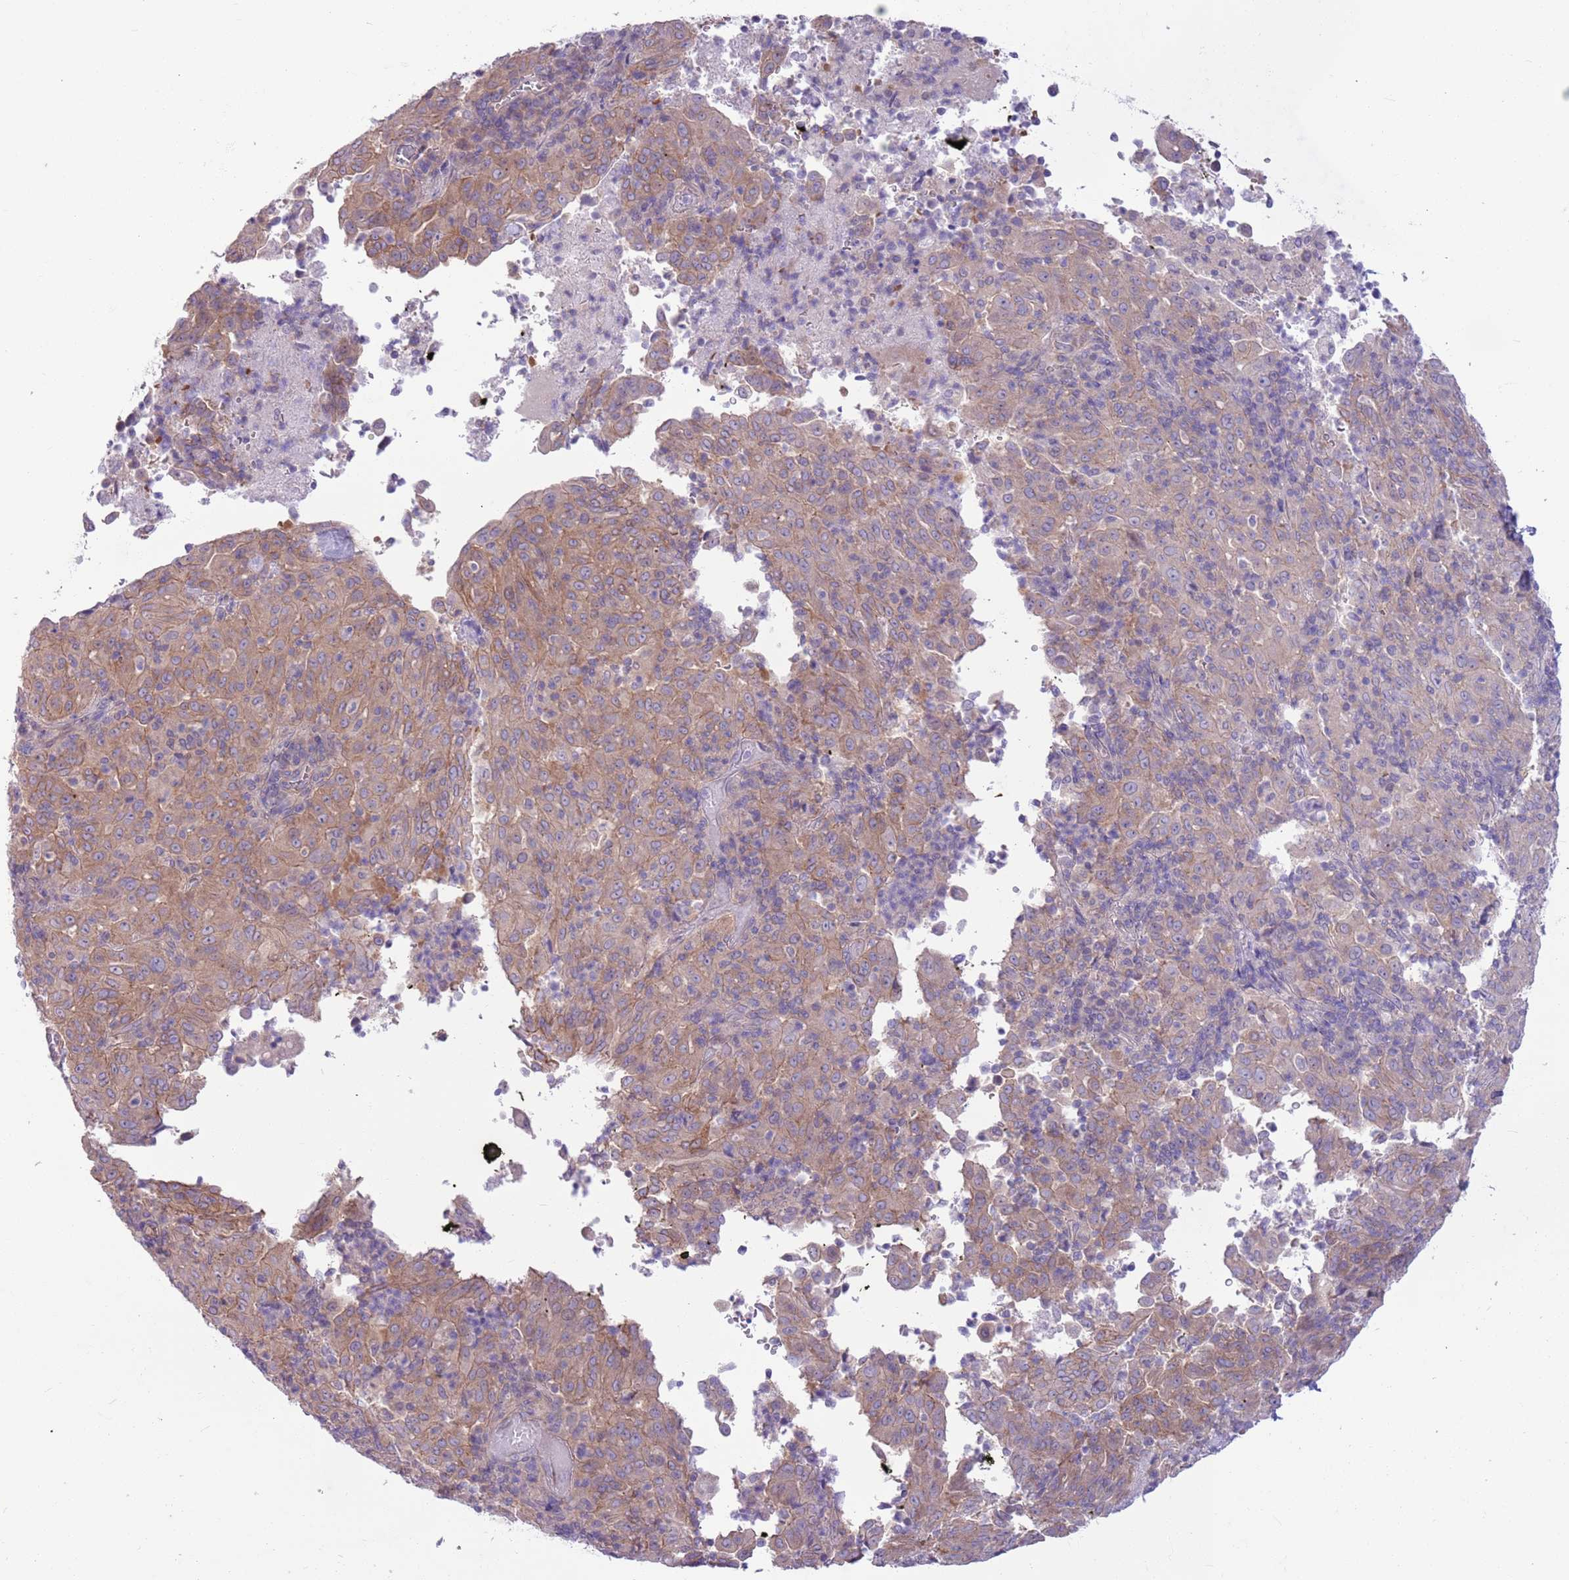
{"staining": {"intensity": "moderate", "quantity": "25%-75%", "location": "cytoplasmic/membranous"}, "tissue": "pancreatic cancer", "cell_type": "Tumor cells", "image_type": "cancer", "snomed": [{"axis": "morphology", "description": "Adenocarcinoma, NOS"}, {"axis": "topography", "description": "Pancreas"}], "caption": "An immunohistochemistry histopathology image of neoplastic tissue is shown. Protein staining in brown highlights moderate cytoplasmic/membranous positivity in adenocarcinoma (pancreatic) within tumor cells.", "gene": "PARP8", "patient": {"sex": "male", "age": 63}}